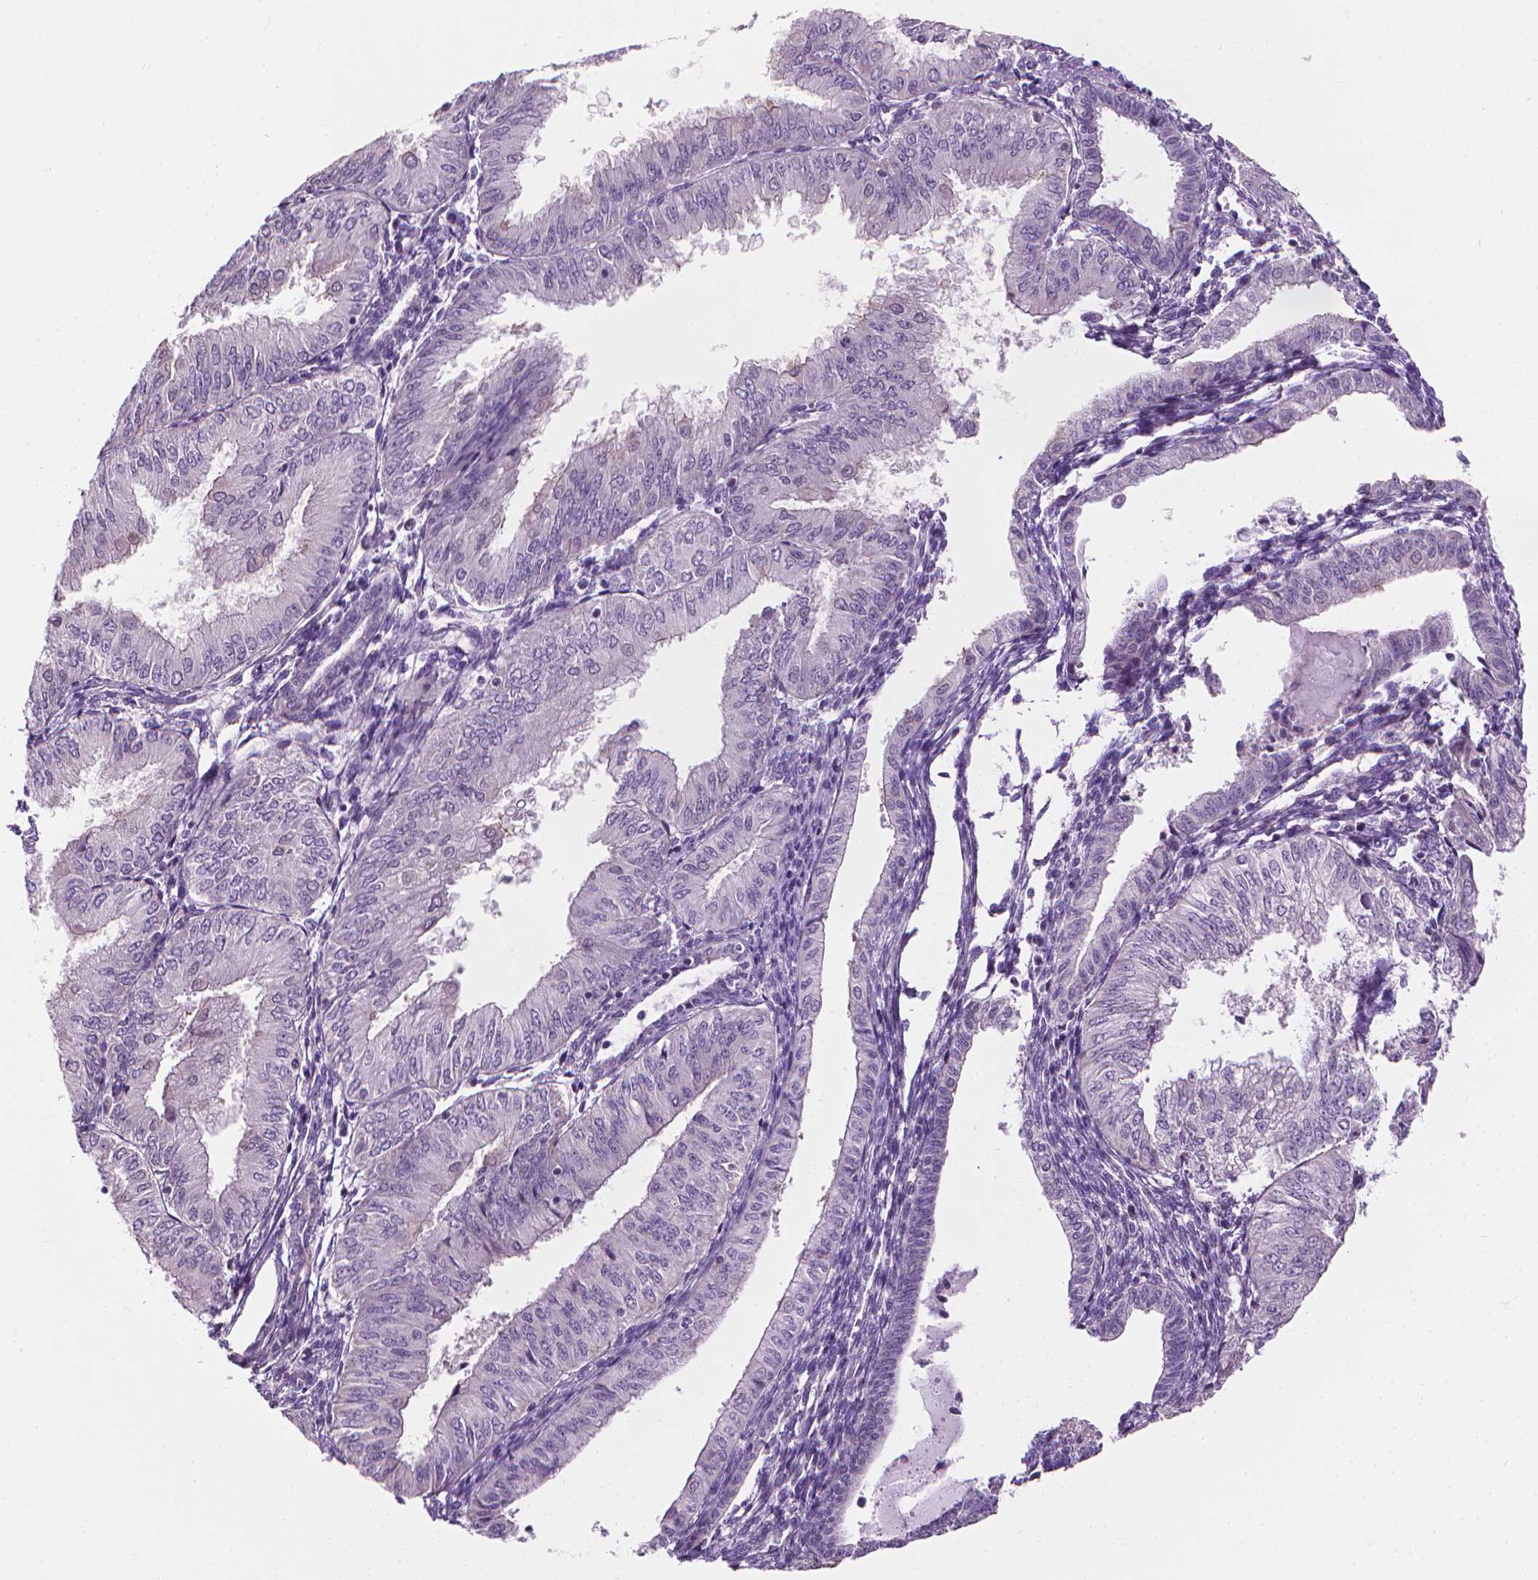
{"staining": {"intensity": "negative", "quantity": "none", "location": "none"}, "tissue": "endometrial cancer", "cell_type": "Tumor cells", "image_type": "cancer", "snomed": [{"axis": "morphology", "description": "Adenocarcinoma, NOS"}, {"axis": "topography", "description": "Endometrium"}], "caption": "Immunohistochemical staining of human endometrial adenocarcinoma exhibits no significant expression in tumor cells. (DAB (3,3'-diaminobenzidine) immunohistochemistry visualized using brightfield microscopy, high magnification).", "gene": "CFAP126", "patient": {"sex": "female", "age": 53}}